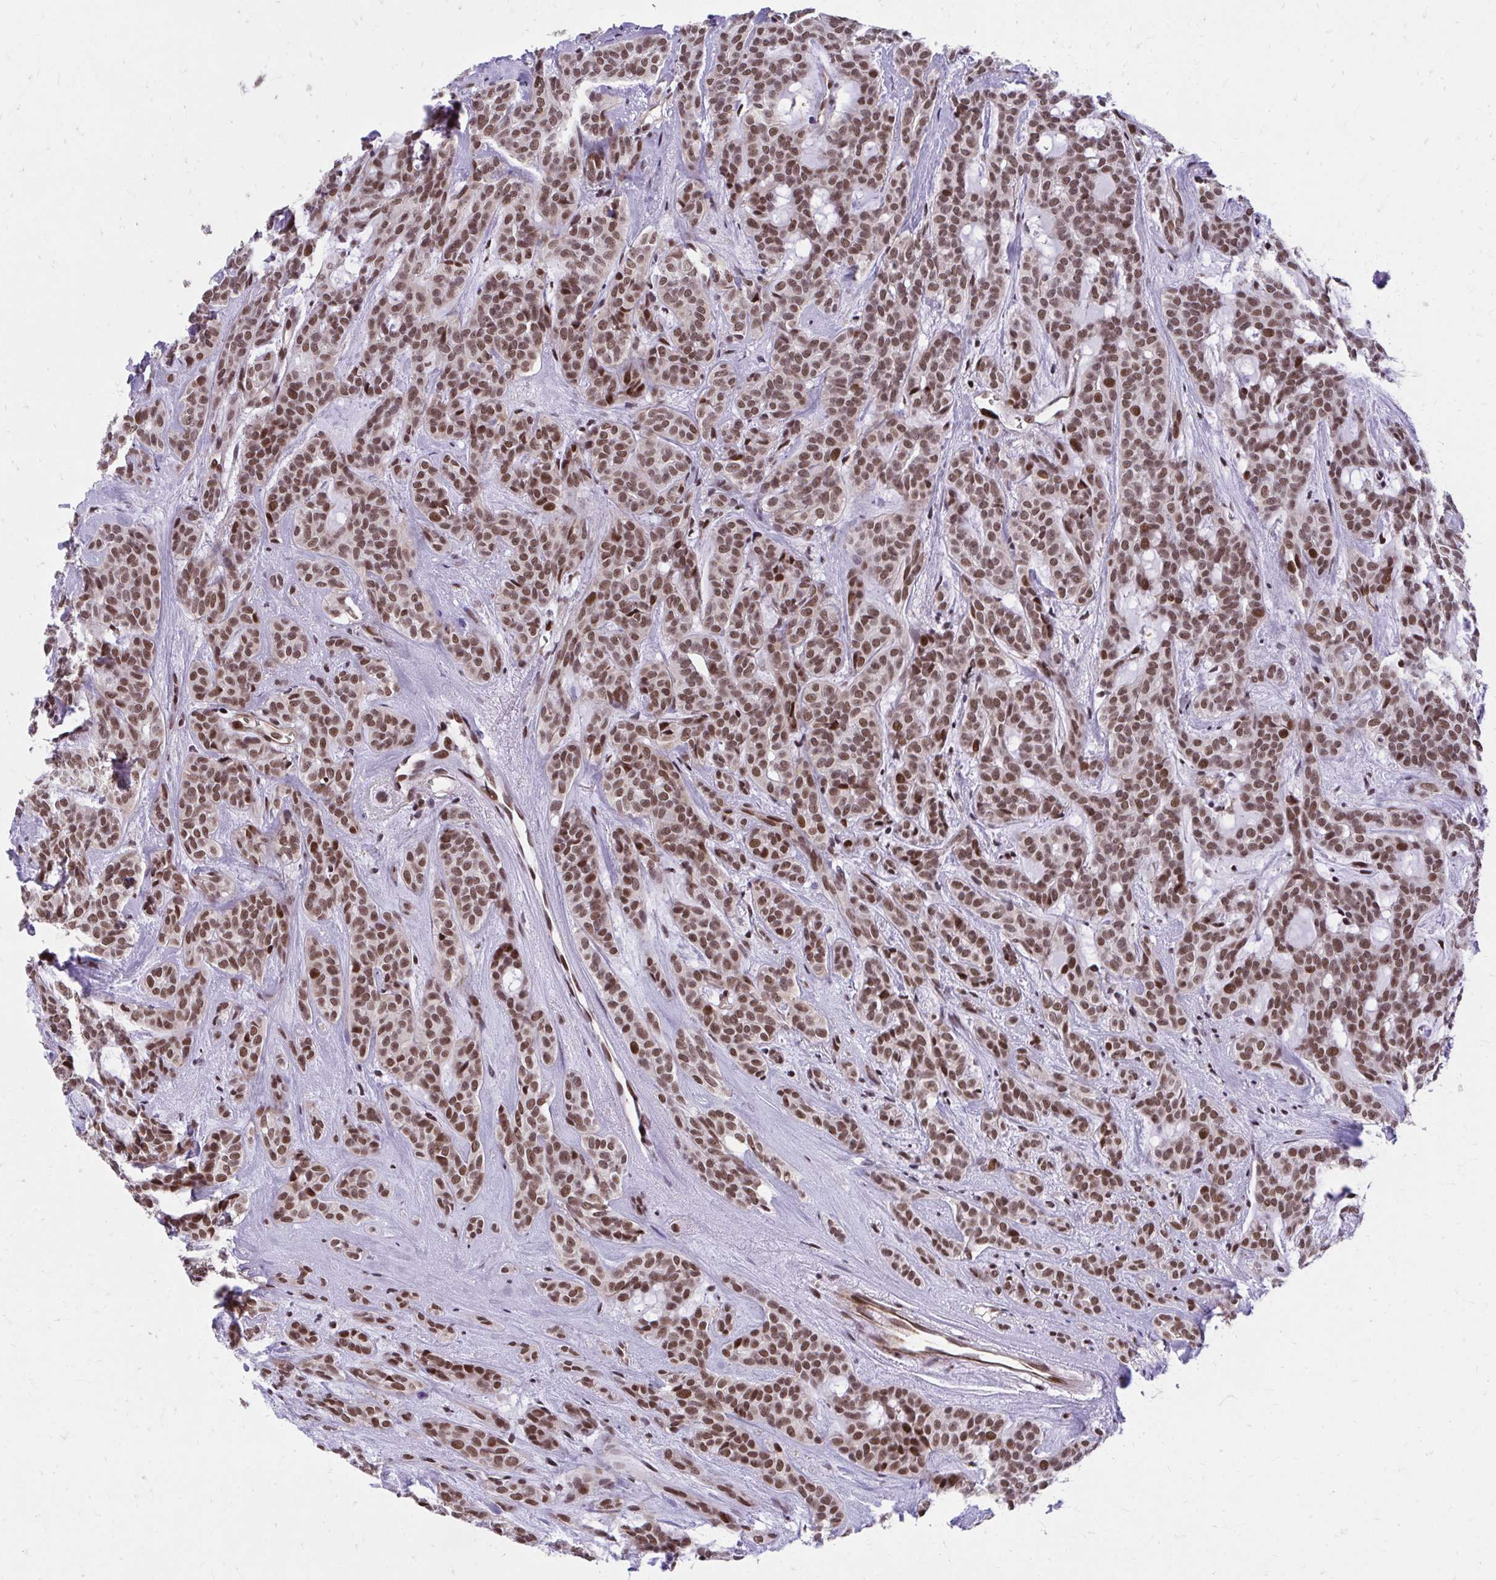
{"staining": {"intensity": "moderate", "quantity": ">75%", "location": "nuclear"}, "tissue": "head and neck cancer", "cell_type": "Tumor cells", "image_type": "cancer", "snomed": [{"axis": "morphology", "description": "Adenocarcinoma, NOS"}, {"axis": "topography", "description": "Head-Neck"}], "caption": "There is medium levels of moderate nuclear positivity in tumor cells of head and neck adenocarcinoma, as demonstrated by immunohistochemical staining (brown color).", "gene": "HOXA4", "patient": {"sex": "female", "age": 57}}